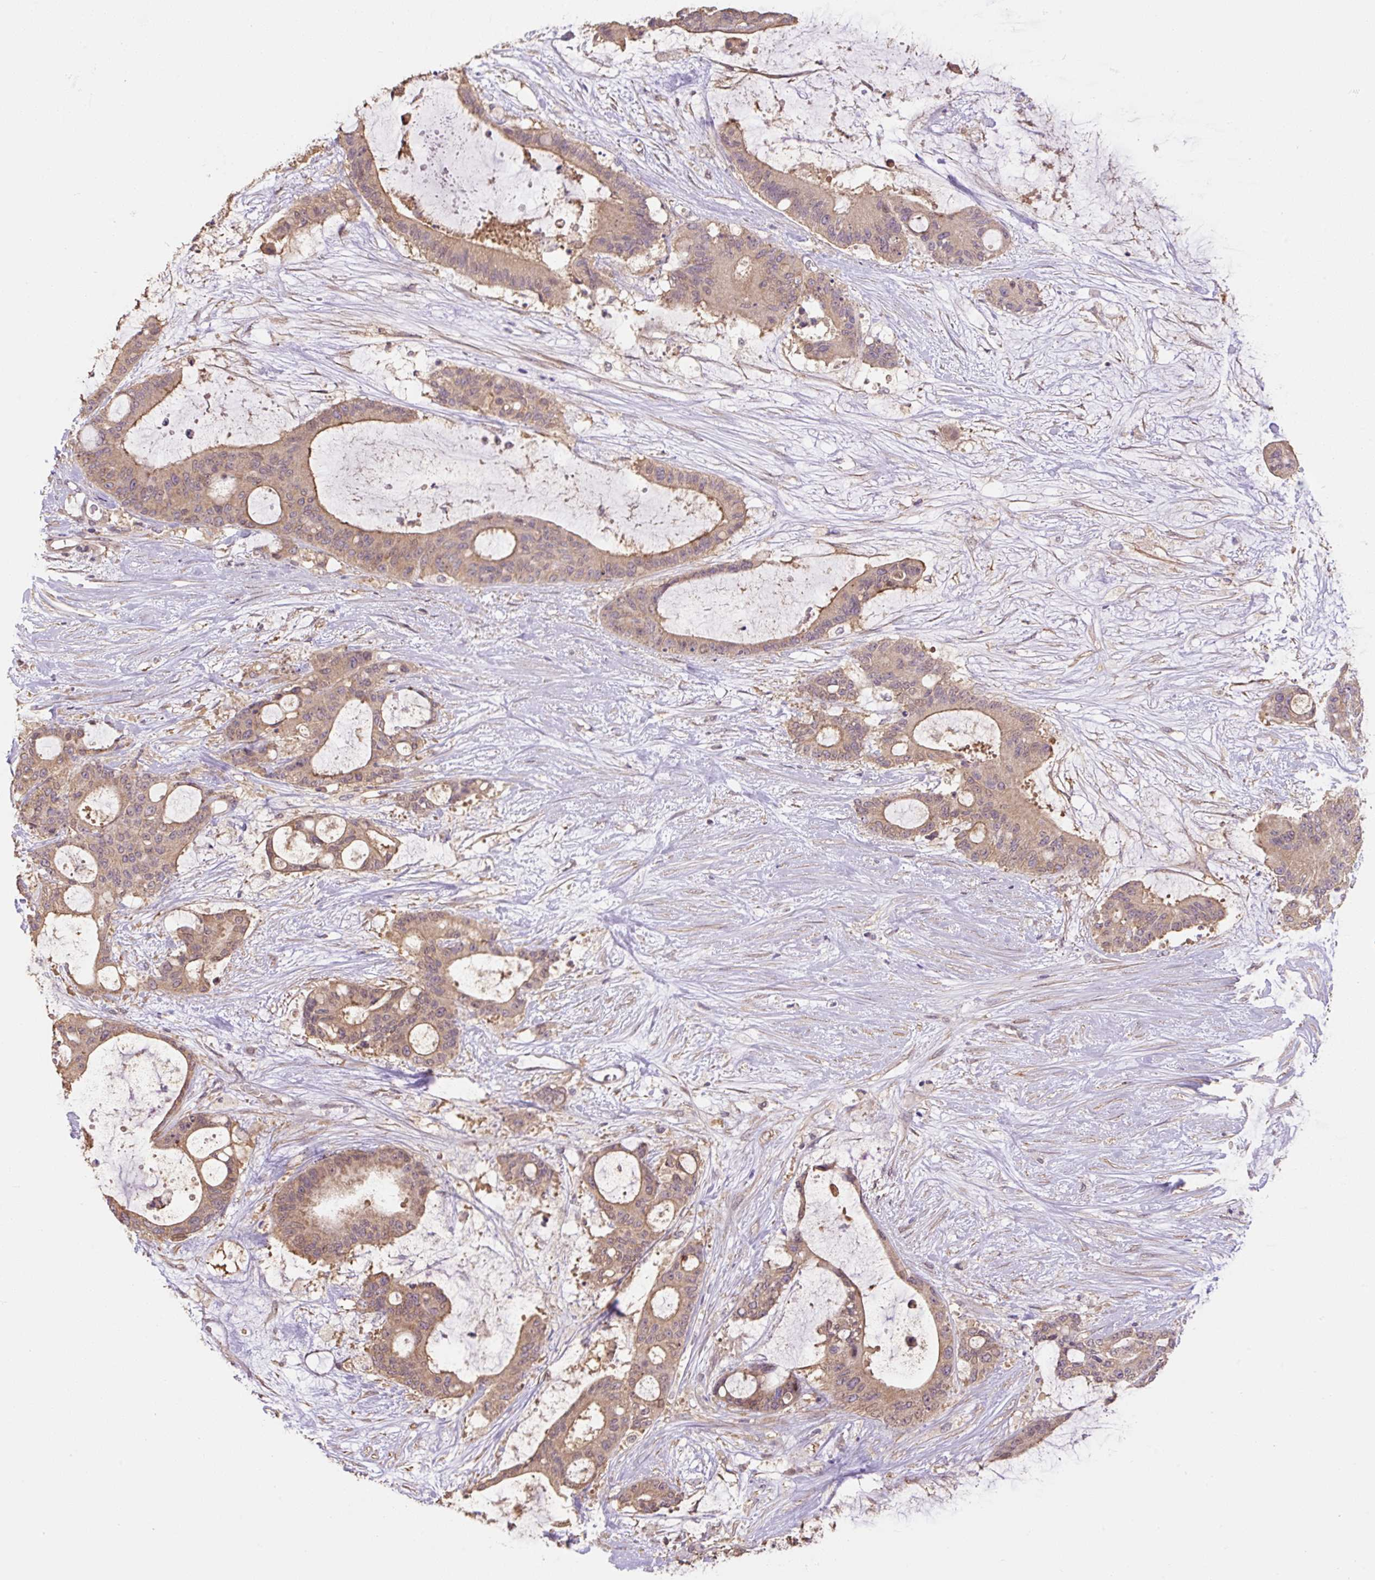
{"staining": {"intensity": "moderate", "quantity": ">75%", "location": "cytoplasmic/membranous"}, "tissue": "liver cancer", "cell_type": "Tumor cells", "image_type": "cancer", "snomed": [{"axis": "morphology", "description": "Normal tissue, NOS"}, {"axis": "morphology", "description": "Cholangiocarcinoma"}, {"axis": "topography", "description": "Liver"}, {"axis": "topography", "description": "Peripheral nerve tissue"}], "caption": "High-magnification brightfield microscopy of liver cholangiocarcinoma stained with DAB (brown) and counterstained with hematoxylin (blue). tumor cells exhibit moderate cytoplasmic/membranous staining is appreciated in approximately>75% of cells.", "gene": "COX8A", "patient": {"sex": "female", "age": 73}}